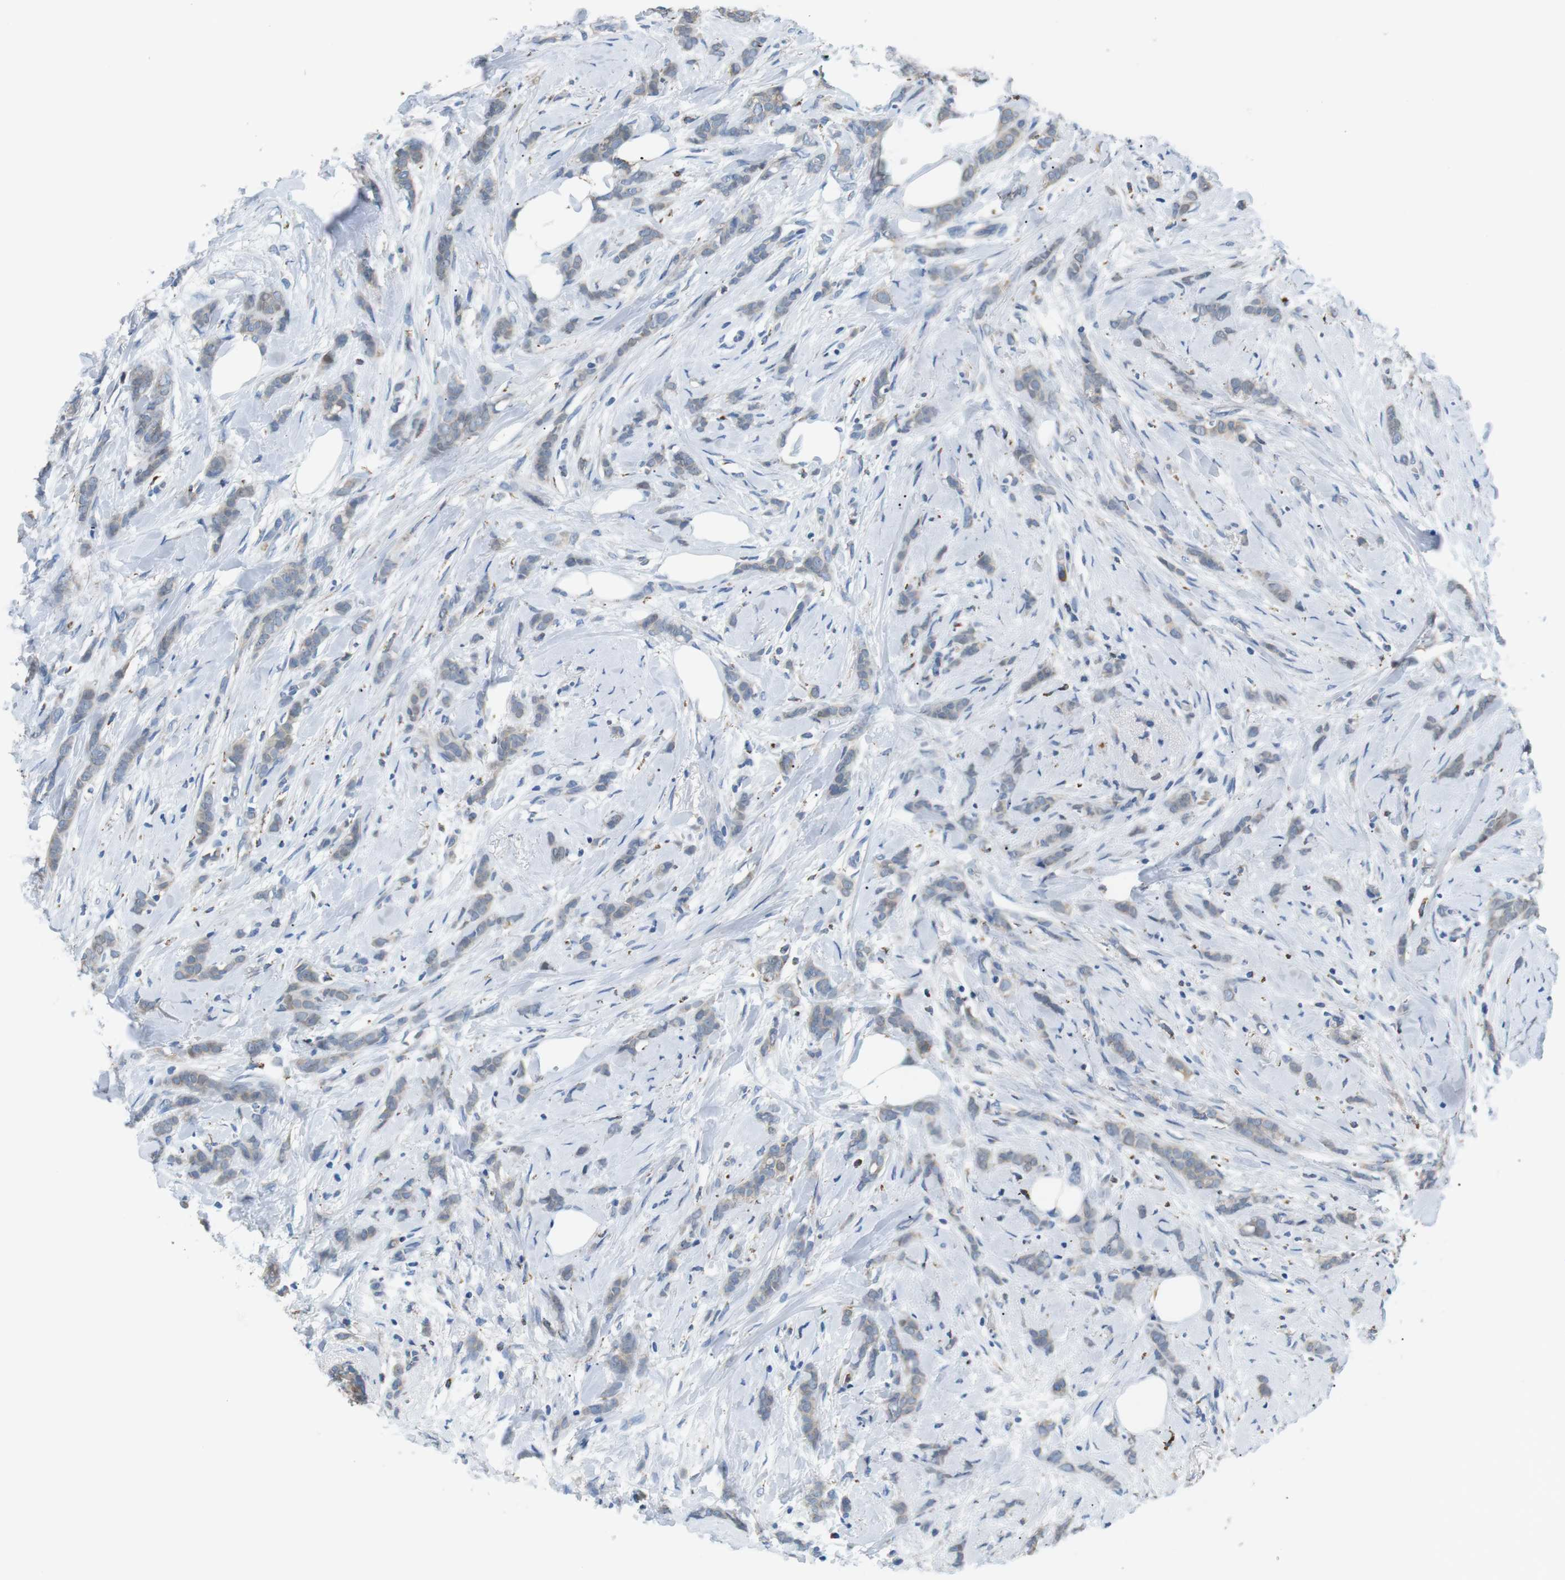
{"staining": {"intensity": "weak", "quantity": "<25%", "location": "cytoplasmic/membranous"}, "tissue": "breast cancer", "cell_type": "Tumor cells", "image_type": "cancer", "snomed": [{"axis": "morphology", "description": "Lobular carcinoma, in situ"}, {"axis": "morphology", "description": "Lobular carcinoma"}, {"axis": "topography", "description": "Breast"}], "caption": "Micrograph shows no significant protein positivity in tumor cells of breast cancer (lobular carcinoma).", "gene": "CD300E", "patient": {"sex": "female", "age": 41}}